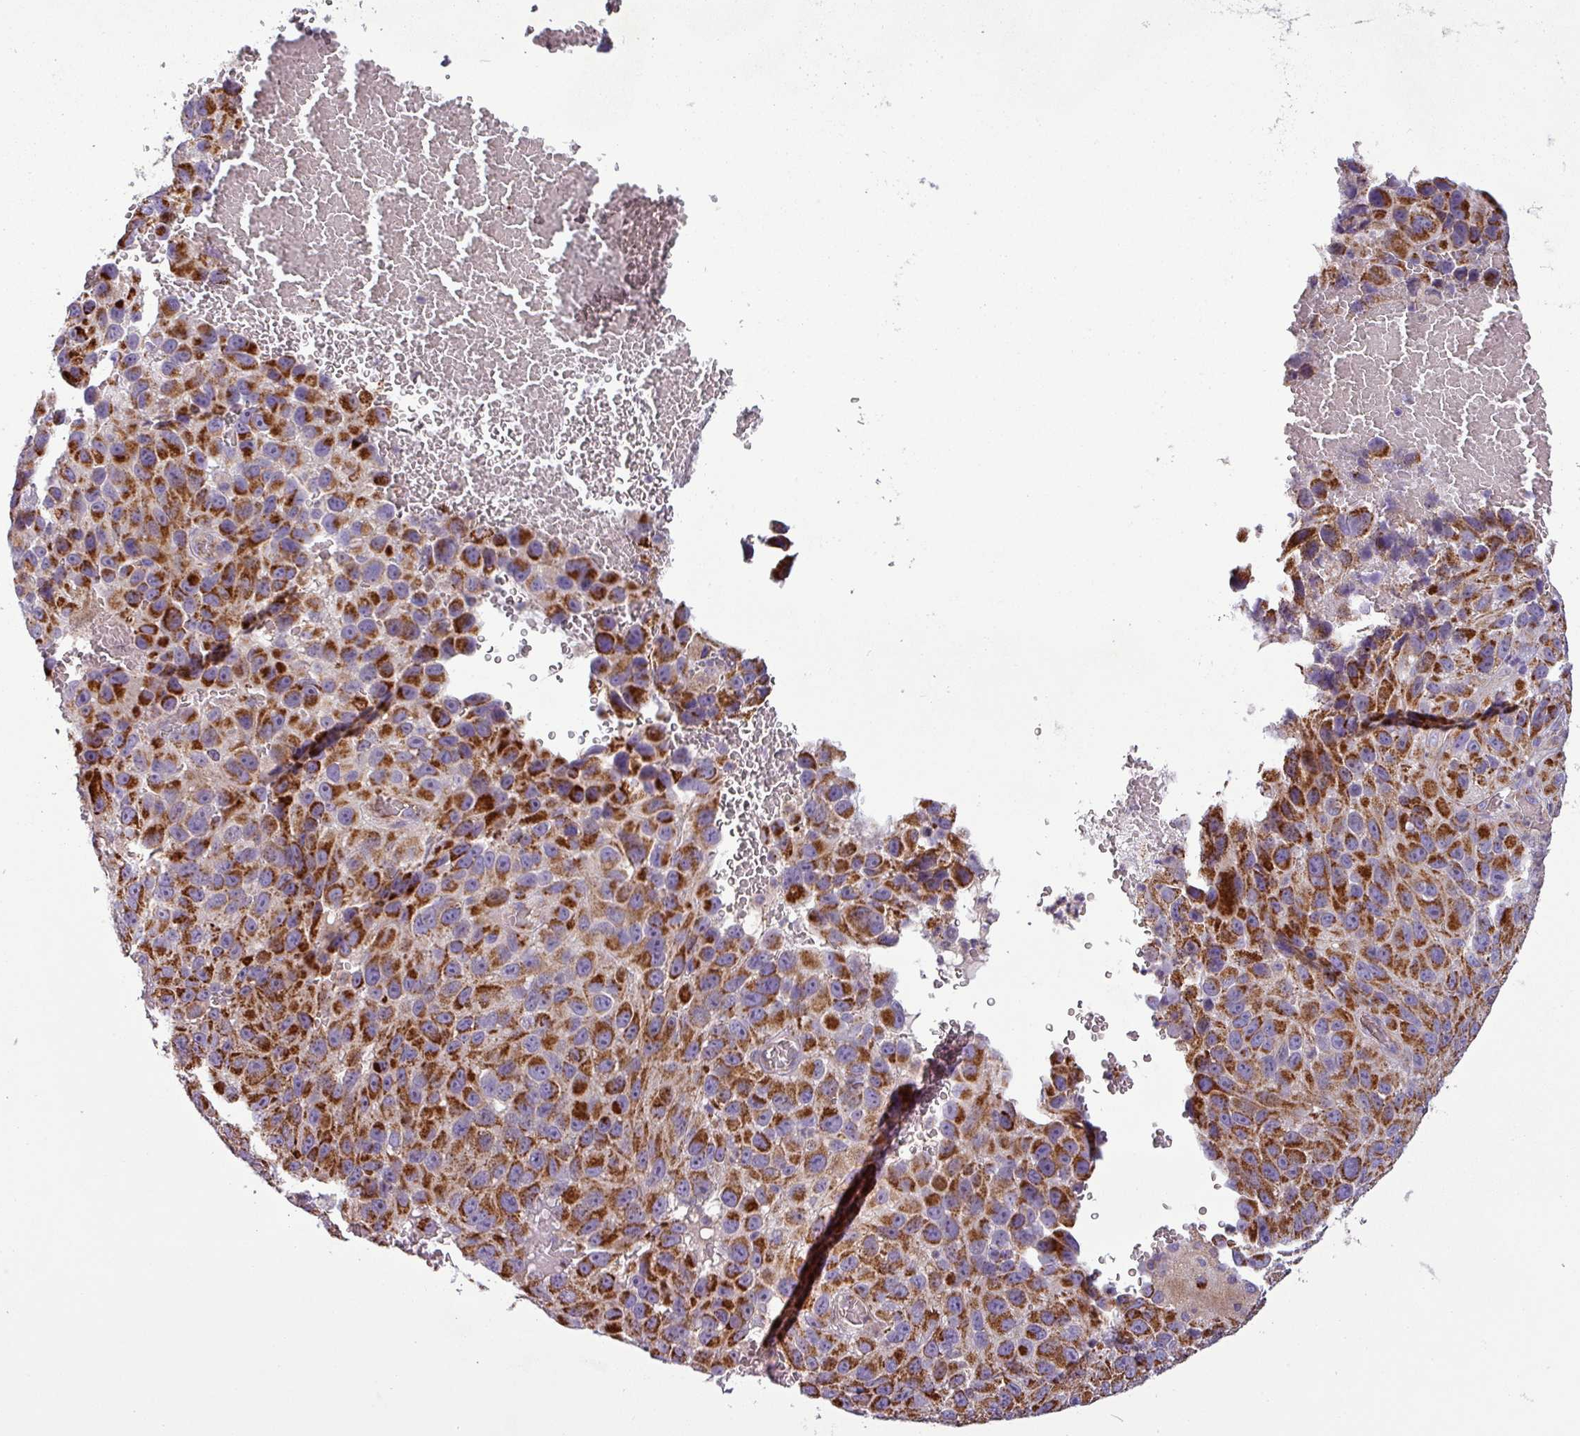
{"staining": {"intensity": "strong", "quantity": ">75%", "location": "cytoplasmic/membranous"}, "tissue": "melanoma", "cell_type": "Tumor cells", "image_type": "cancer", "snomed": [{"axis": "morphology", "description": "Malignant melanoma, NOS"}, {"axis": "topography", "description": "Skin"}], "caption": "Malignant melanoma stained for a protein (brown) reveals strong cytoplasmic/membranous positive expression in about >75% of tumor cells.", "gene": "PNMA6A", "patient": {"sex": "female", "age": 96}}